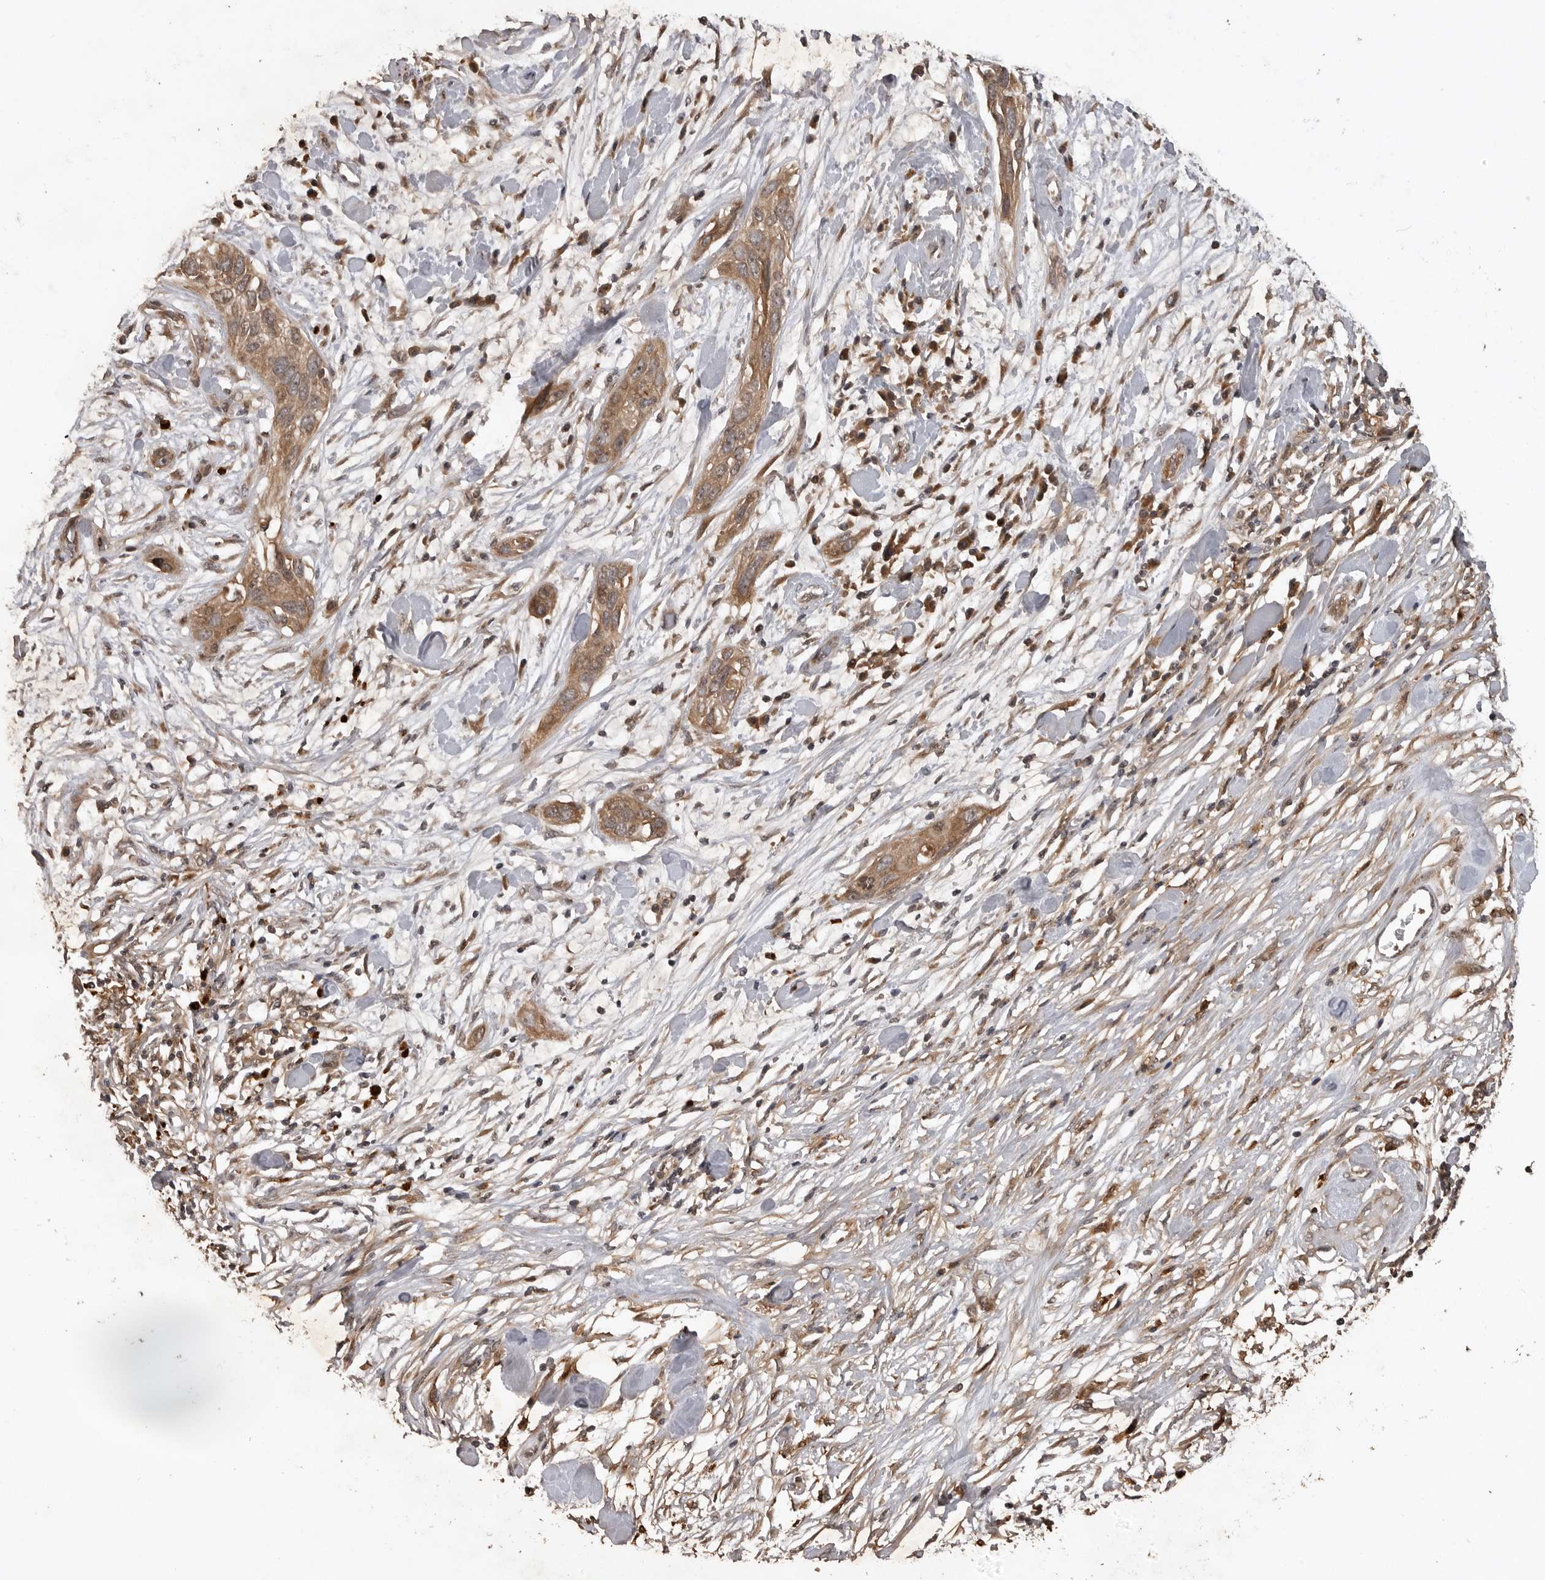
{"staining": {"intensity": "moderate", "quantity": ">75%", "location": "cytoplasmic/membranous"}, "tissue": "pancreatic cancer", "cell_type": "Tumor cells", "image_type": "cancer", "snomed": [{"axis": "morphology", "description": "Adenocarcinoma, NOS"}, {"axis": "topography", "description": "Pancreas"}], "caption": "Protein staining reveals moderate cytoplasmic/membranous staining in approximately >75% of tumor cells in pancreatic cancer.", "gene": "AKAP7", "patient": {"sex": "female", "age": 60}}